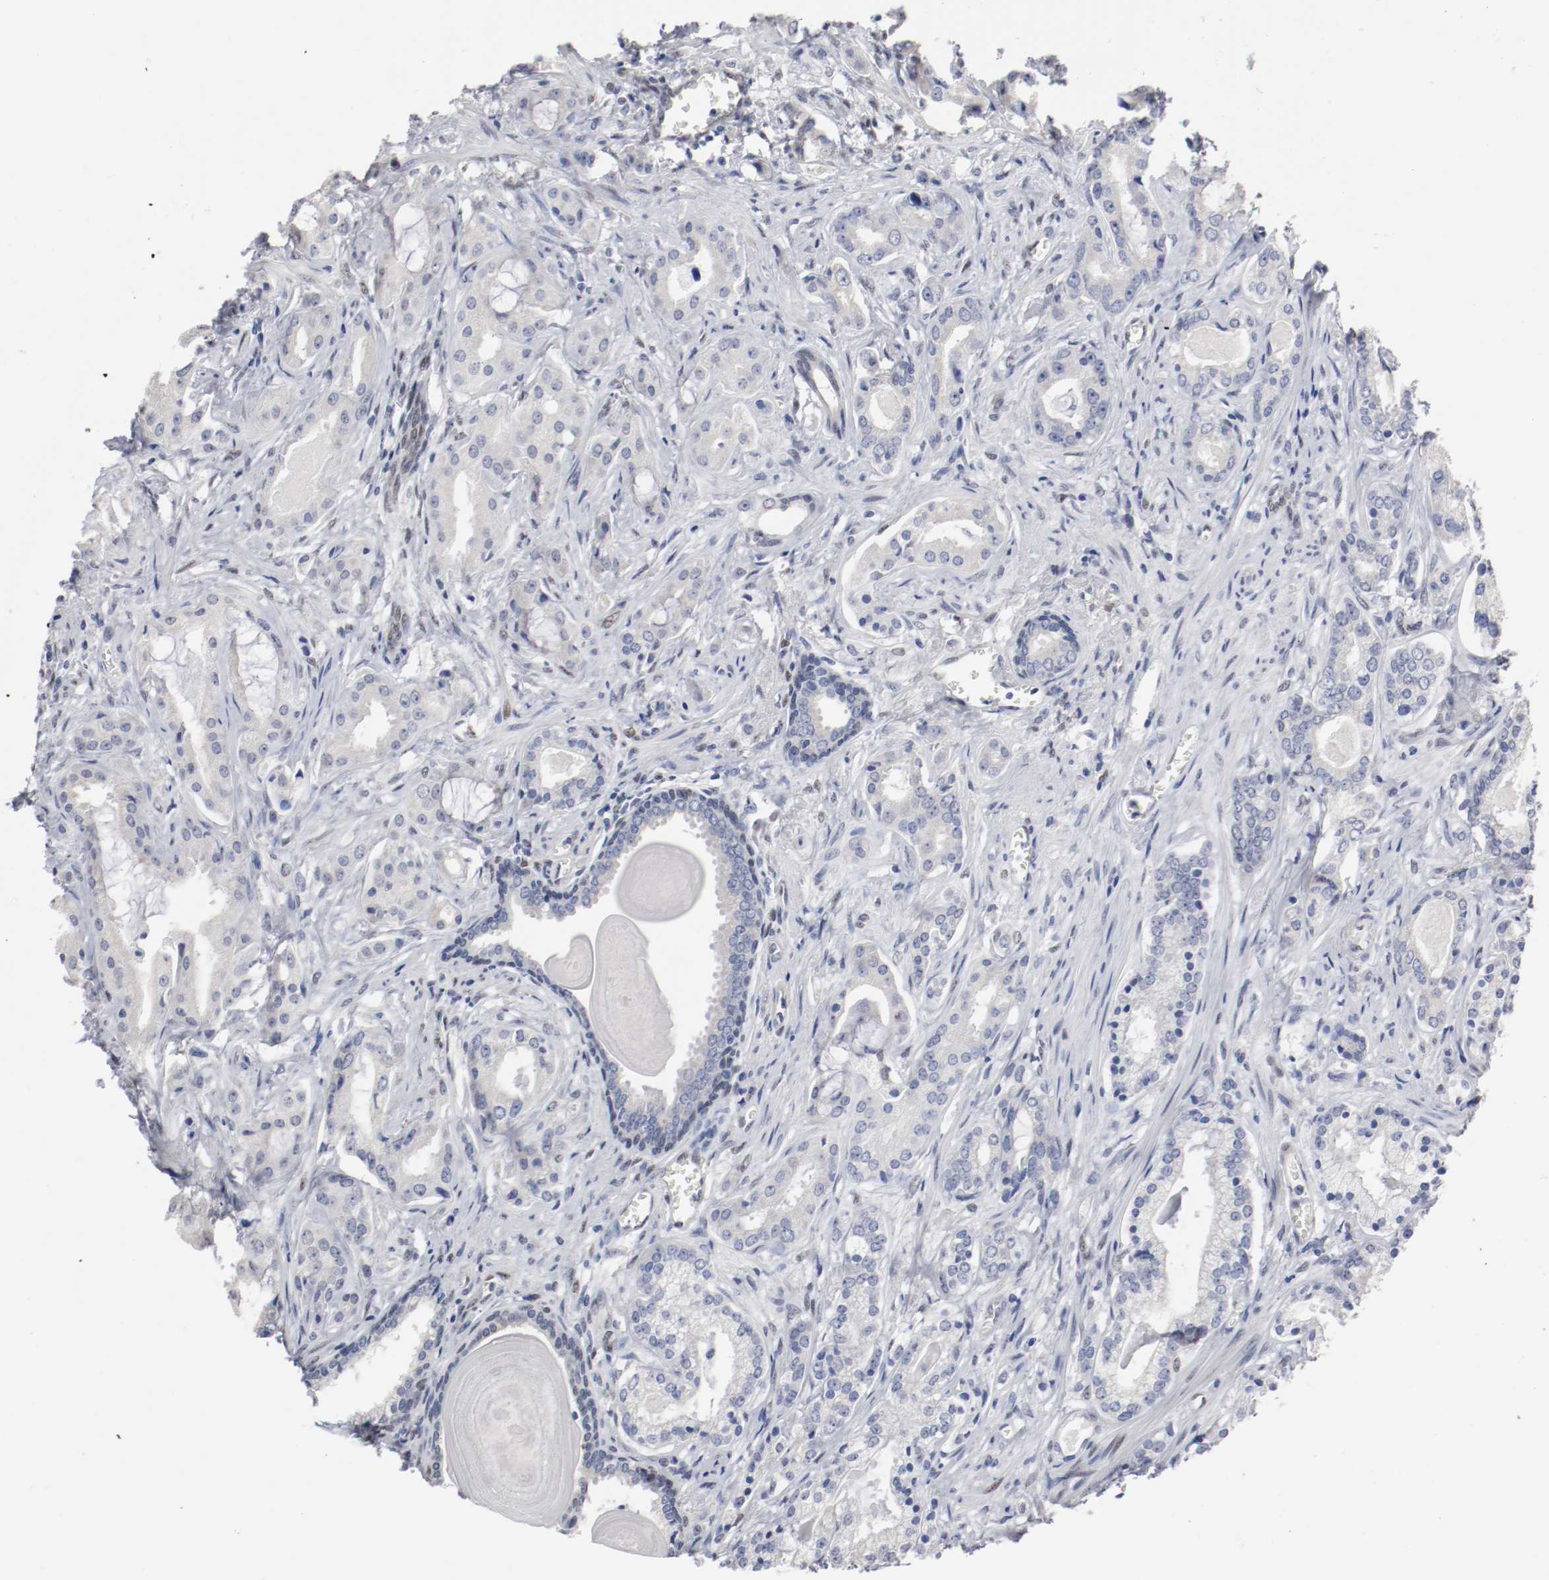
{"staining": {"intensity": "weak", "quantity": "<25%", "location": "cytoplasmic/membranous"}, "tissue": "prostate cancer", "cell_type": "Tumor cells", "image_type": "cancer", "snomed": [{"axis": "morphology", "description": "Adenocarcinoma, Low grade"}, {"axis": "topography", "description": "Prostate"}], "caption": "Immunohistochemistry photomicrograph of neoplastic tissue: human prostate cancer (low-grade adenocarcinoma) stained with DAB displays no significant protein positivity in tumor cells.", "gene": "FOSL2", "patient": {"sex": "male", "age": 59}}